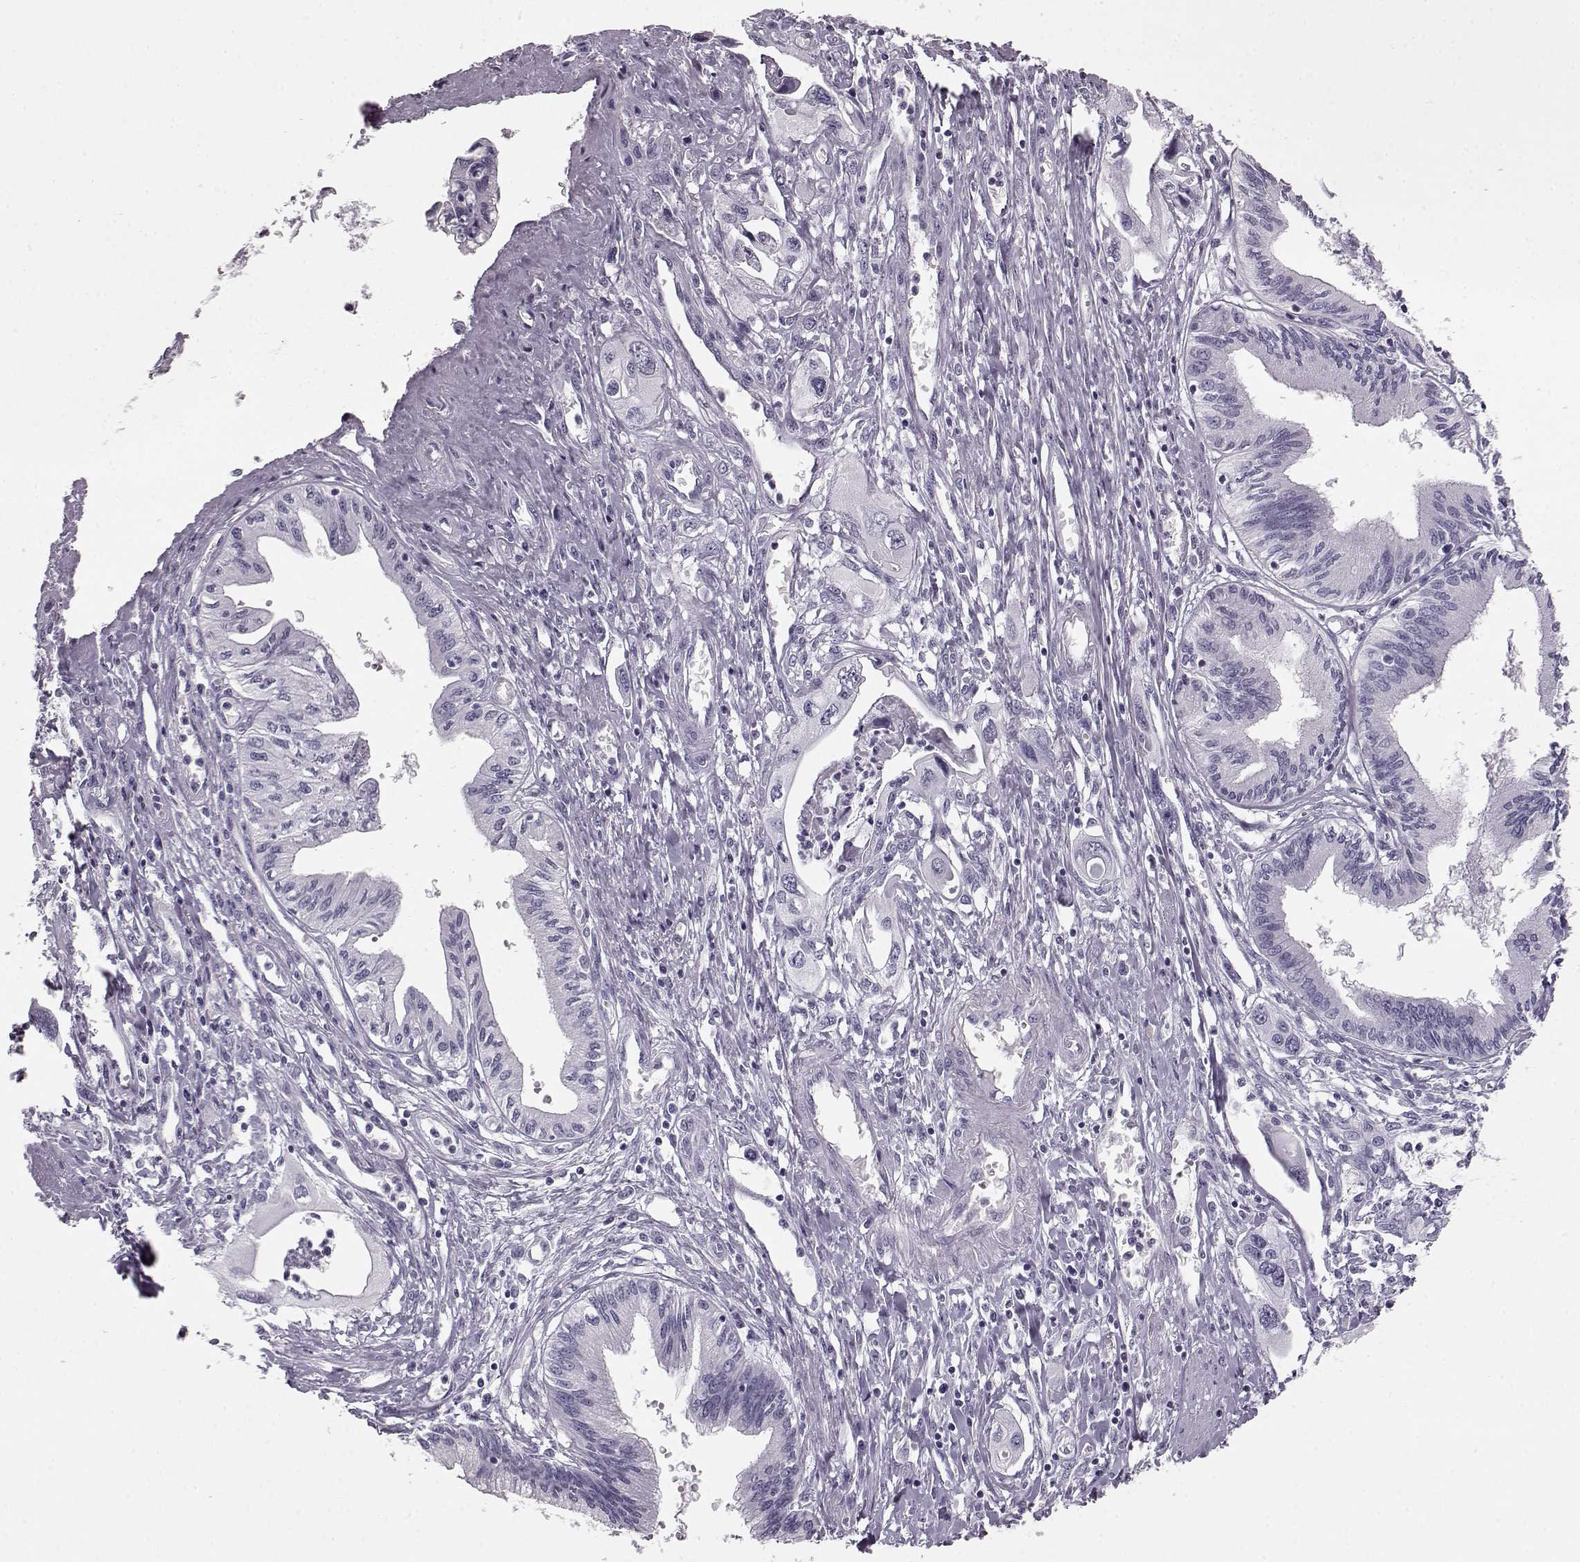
{"staining": {"intensity": "negative", "quantity": "none", "location": "none"}, "tissue": "pancreatic cancer", "cell_type": "Tumor cells", "image_type": "cancer", "snomed": [{"axis": "morphology", "description": "Adenocarcinoma, NOS"}, {"axis": "topography", "description": "Pancreas"}], "caption": "A high-resolution micrograph shows immunohistochemistry staining of pancreatic adenocarcinoma, which exhibits no significant expression in tumor cells.", "gene": "BFSP2", "patient": {"sex": "male", "age": 60}}